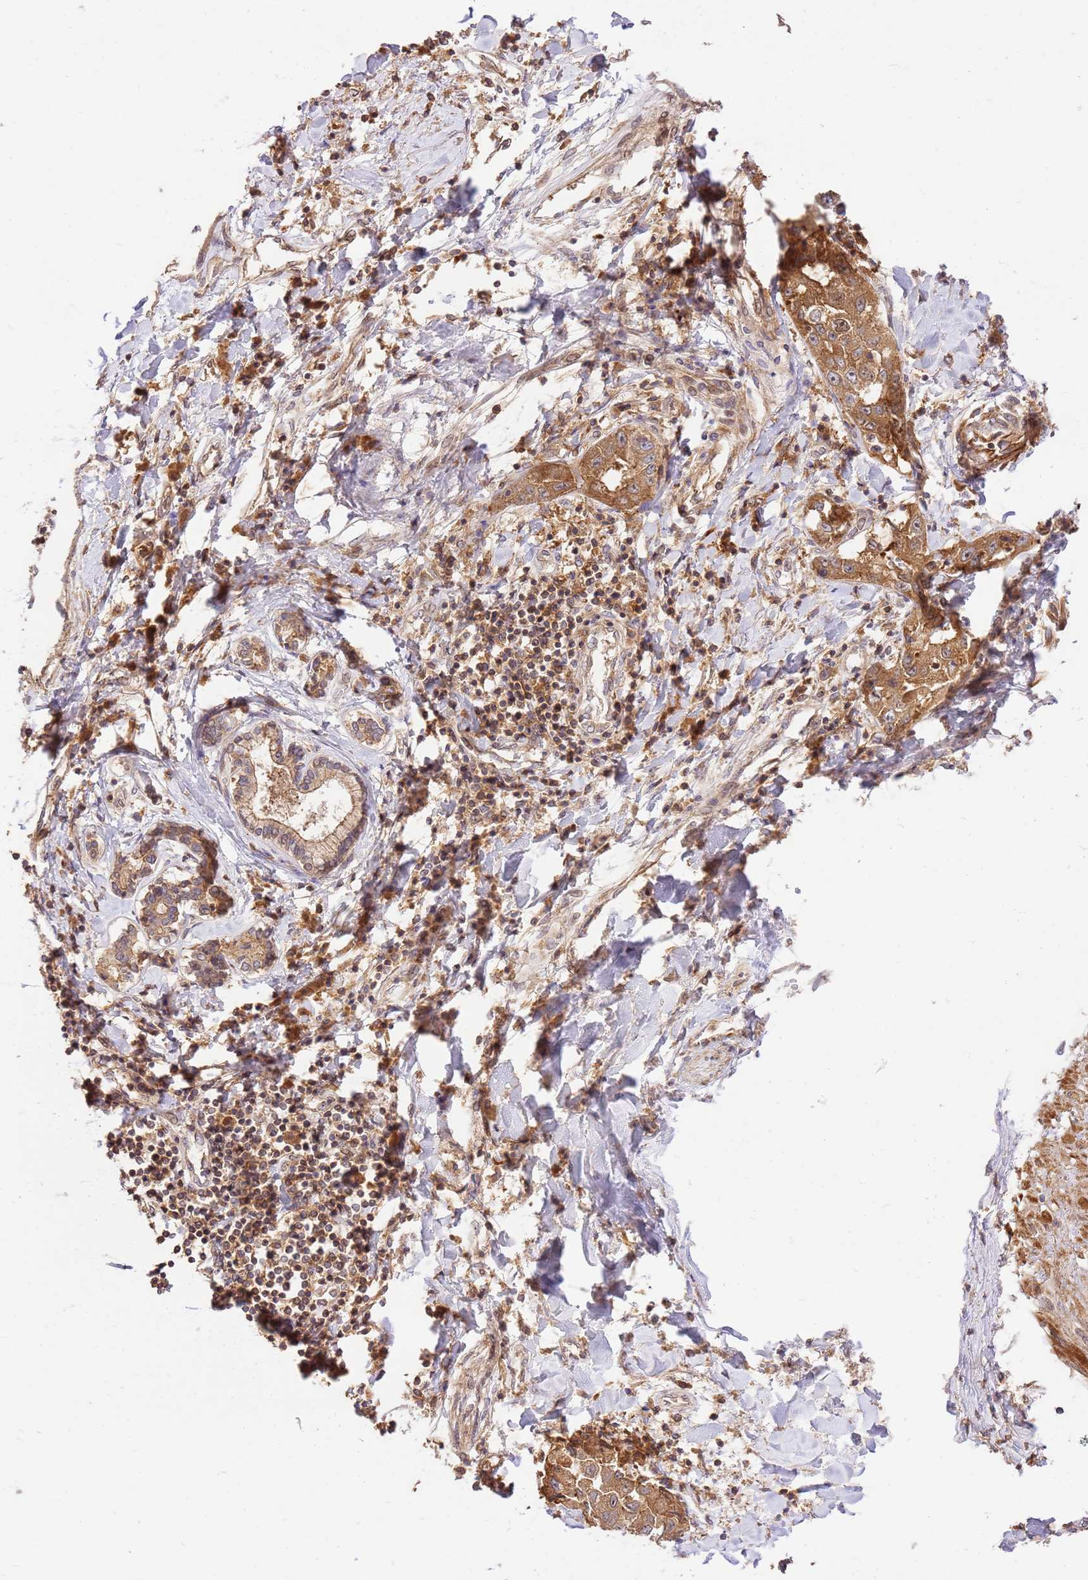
{"staining": {"intensity": "moderate", "quantity": ">75%", "location": "cytoplasmic/membranous"}, "tissue": "liver cancer", "cell_type": "Tumor cells", "image_type": "cancer", "snomed": [{"axis": "morphology", "description": "Cholangiocarcinoma"}, {"axis": "topography", "description": "Liver"}], "caption": "Immunohistochemistry (DAB) staining of liver cancer shows moderate cytoplasmic/membranous protein positivity in about >75% of tumor cells. (Brightfield microscopy of DAB IHC at high magnification).", "gene": "GAREM1", "patient": {"sex": "male", "age": 59}}